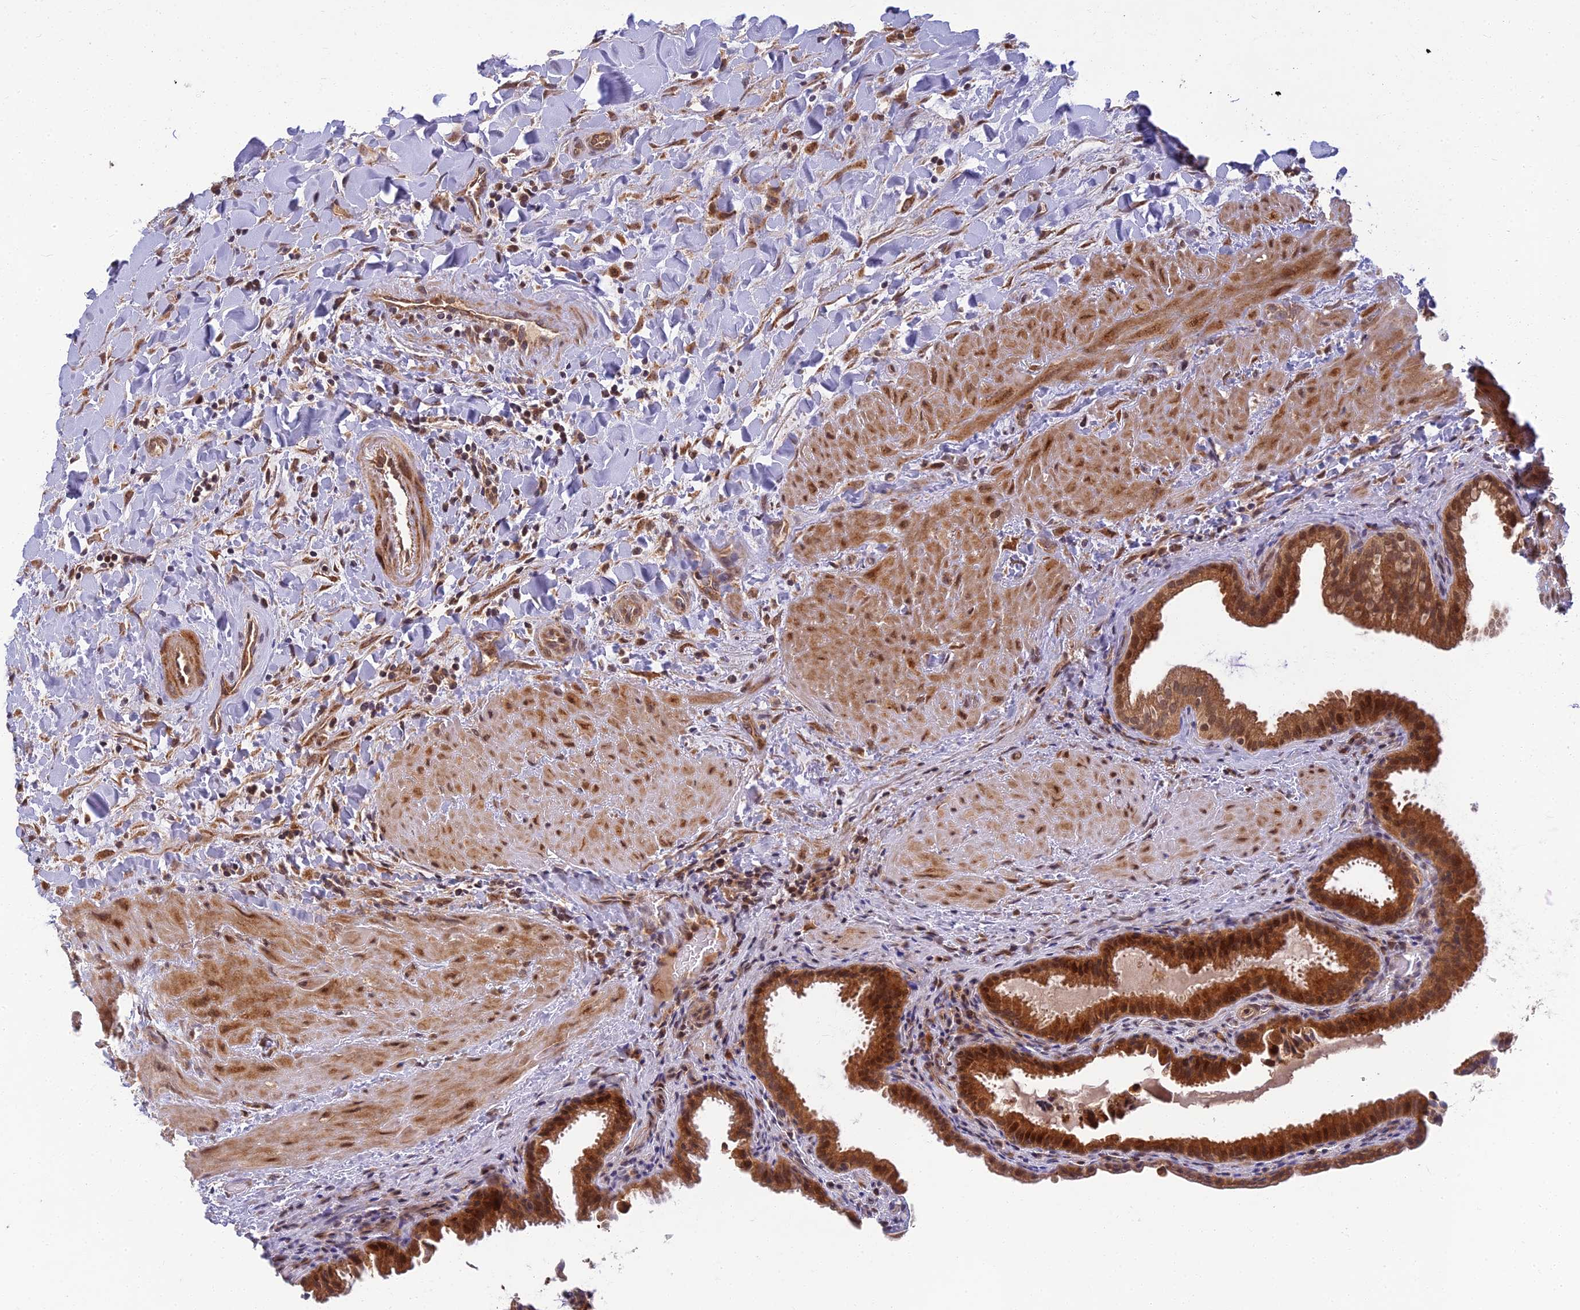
{"staining": {"intensity": "strong", "quantity": ">75%", "location": "cytoplasmic/membranous"}, "tissue": "gallbladder", "cell_type": "Glandular cells", "image_type": "normal", "snomed": [{"axis": "morphology", "description": "Normal tissue, NOS"}, {"axis": "topography", "description": "Gallbladder"}], "caption": "Gallbladder stained for a protein (brown) shows strong cytoplasmic/membranous positive staining in about >75% of glandular cells.", "gene": "RGL3", "patient": {"sex": "male", "age": 24}}